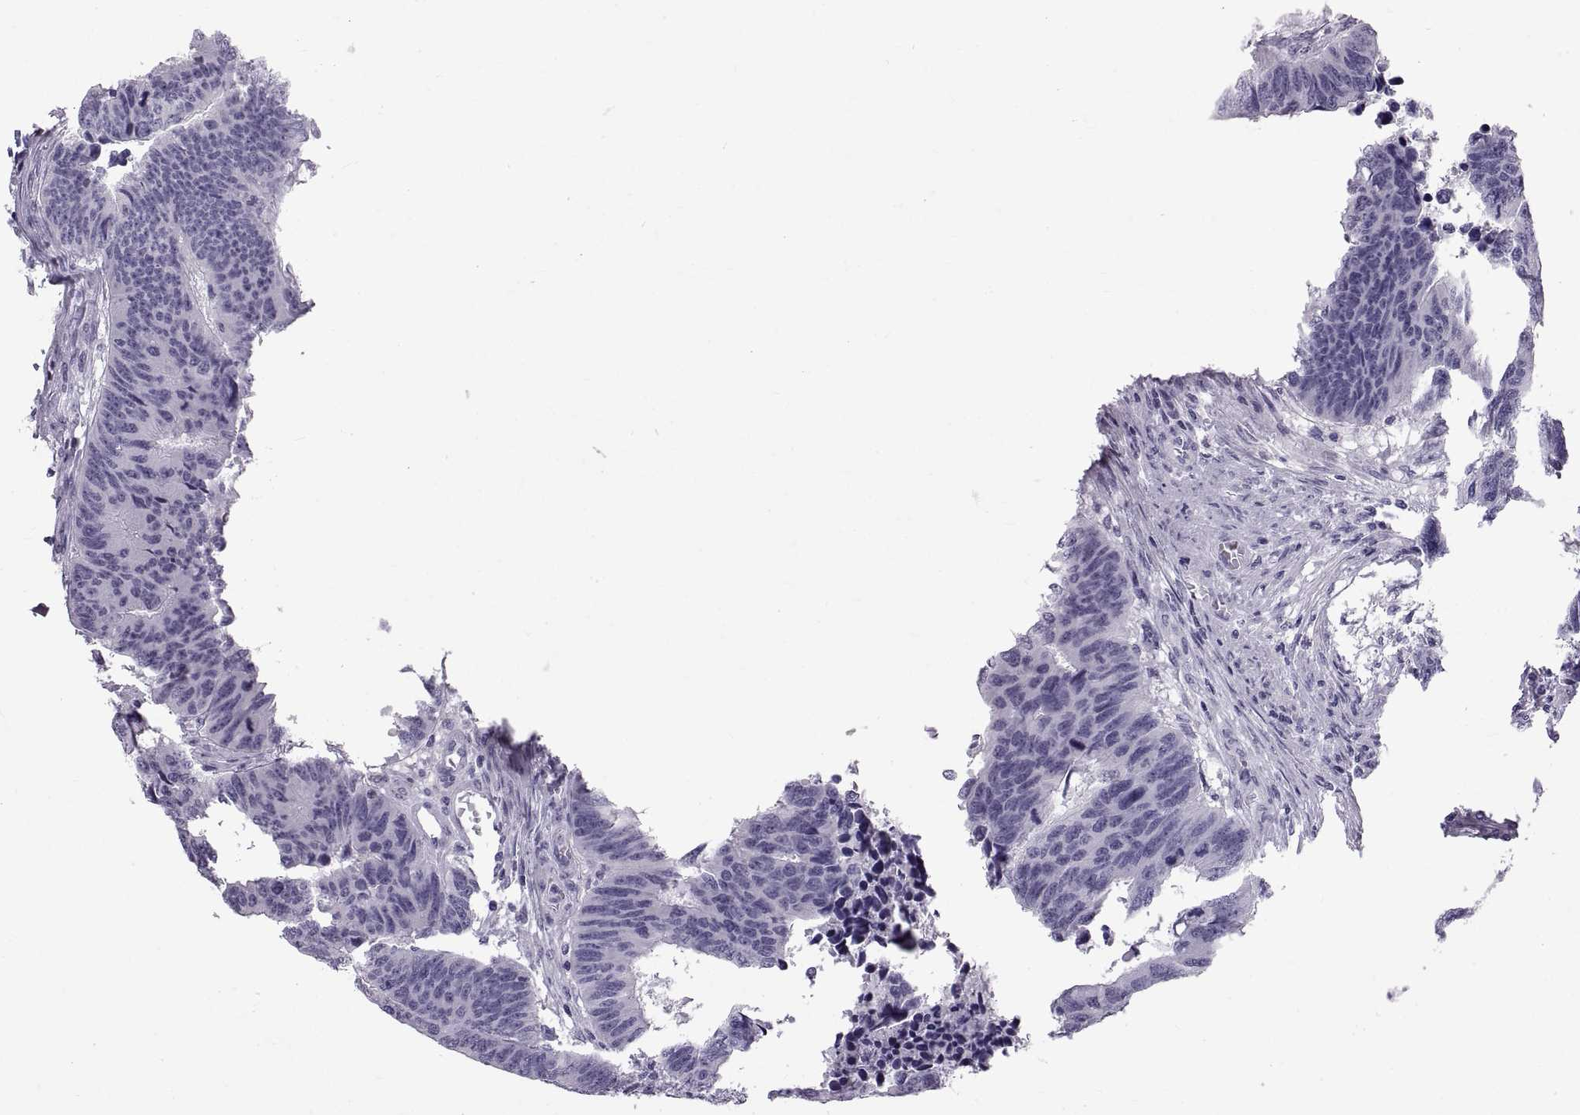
{"staining": {"intensity": "negative", "quantity": "none", "location": "none"}, "tissue": "colorectal cancer", "cell_type": "Tumor cells", "image_type": "cancer", "snomed": [{"axis": "morphology", "description": "Adenocarcinoma, NOS"}, {"axis": "topography", "description": "Rectum"}], "caption": "Protein analysis of colorectal adenocarcinoma displays no significant staining in tumor cells.", "gene": "WFDC8", "patient": {"sex": "female", "age": 85}}